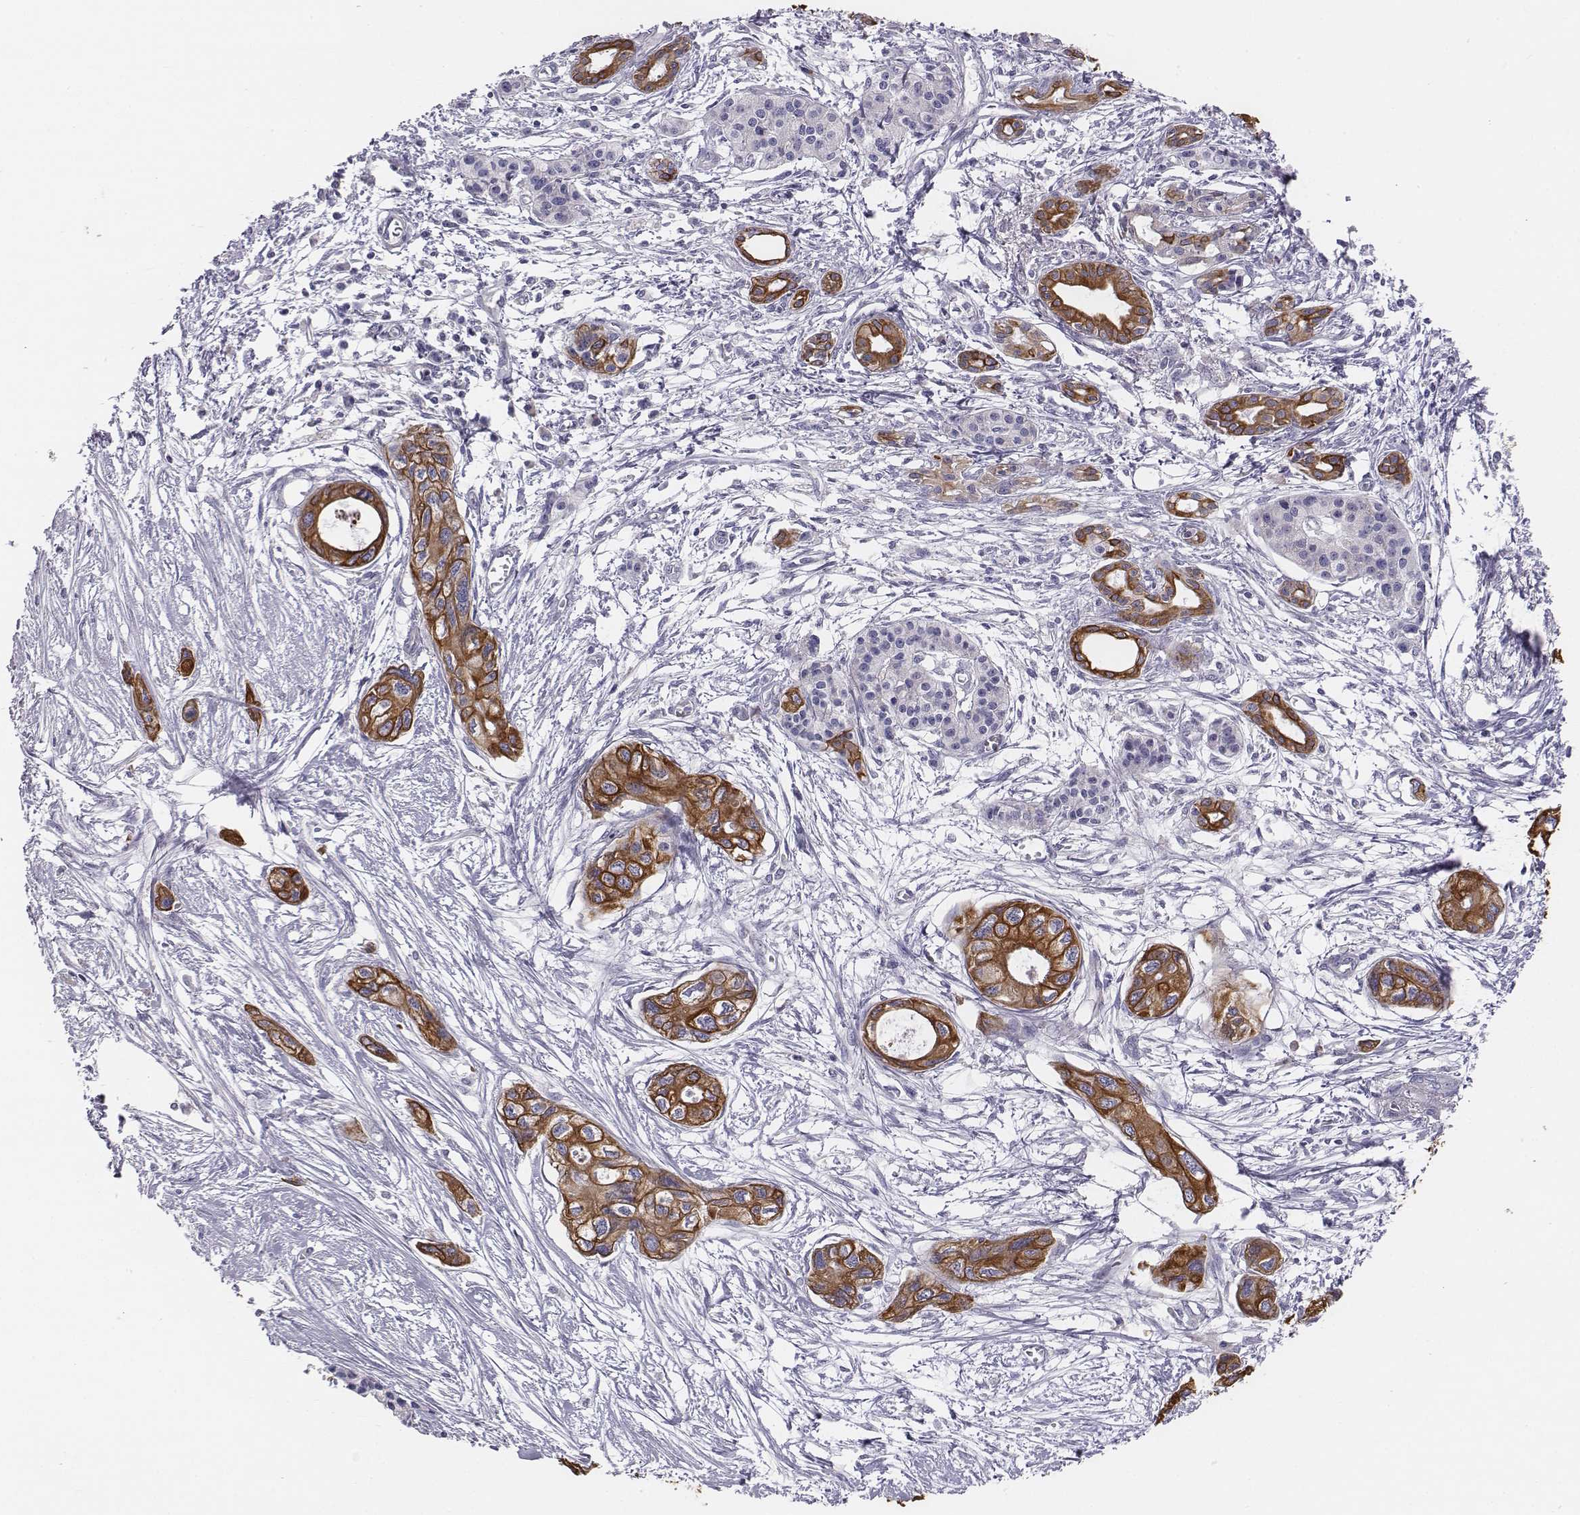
{"staining": {"intensity": "strong", "quantity": ">75%", "location": "cytoplasmic/membranous"}, "tissue": "pancreatic cancer", "cell_type": "Tumor cells", "image_type": "cancer", "snomed": [{"axis": "morphology", "description": "Adenocarcinoma, NOS"}, {"axis": "topography", "description": "Pancreas"}], "caption": "DAB immunohistochemical staining of human pancreatic cancer shows strong cytoplasmic/membranous protein staining in approximately >75% of tumor cells. Using DAB (3,3'-diaminobenzidine) (brown) and hematoxylin (blue) stains, captured at high magnification using brightfield microscopy.", "gene": "CHST14", "patient": {"sex": "female", "age": 76}}